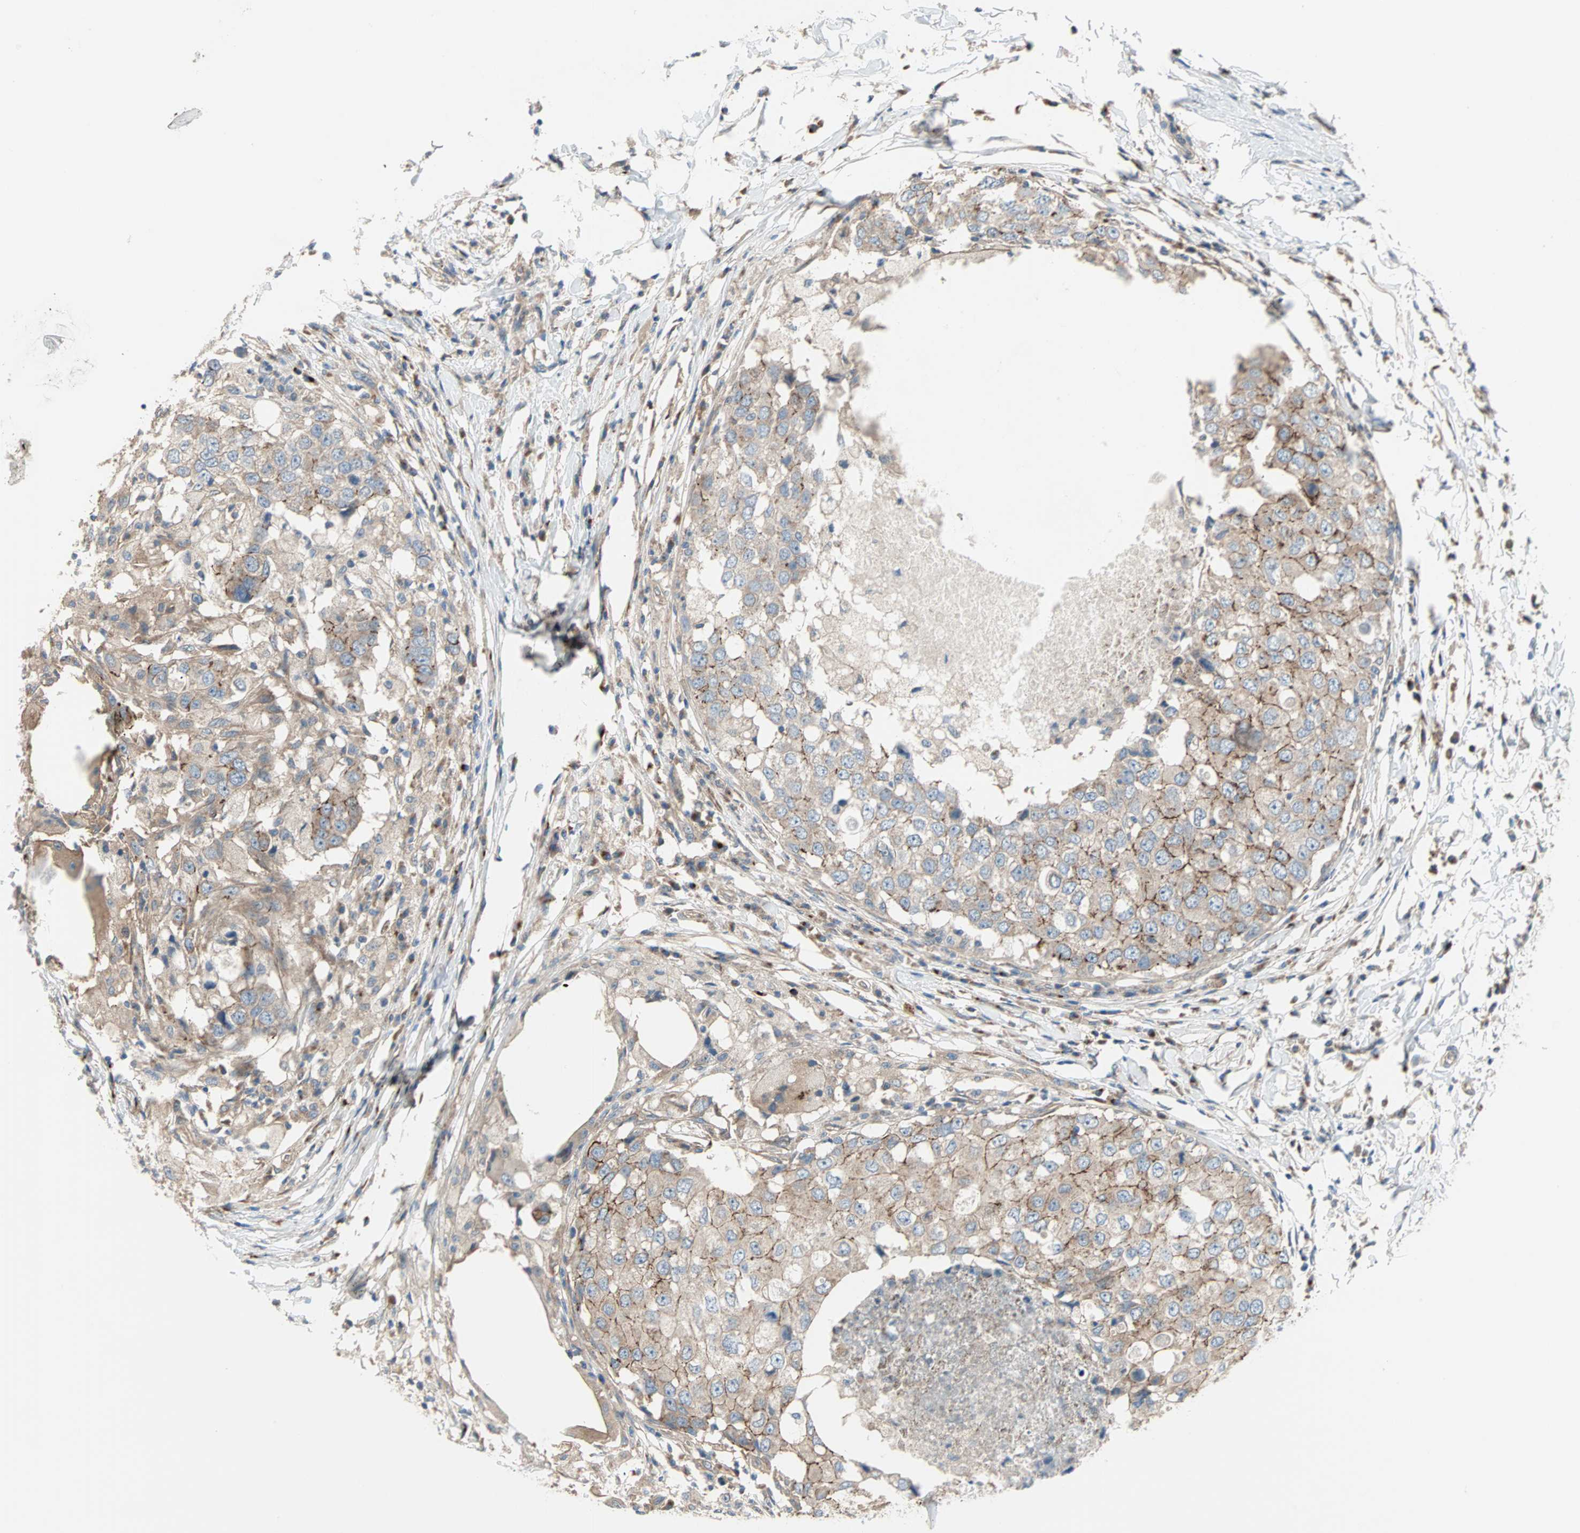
{"staining": {"intensity": "moderate", "quantity": "25%-75%", "location": "cytoplasmic/membranous"}, "tissue": "breast cancer", "cell_type": "Tumor cells", "image_type": "cancer", "snomed": [{"axis": "morphology", "description": "Duct carcinoma"}, {"axis": "topography", "description": "Breast"}], "caption": "Immunohistochemistry (IHC) histopathology image of neoplastic tissue: human breast cancer stained using immunohistochemistry reveals medium levels of moderate protein expression localized specifically in the cytoplasmic/membranous of tumor cells, appearing as a cytoplasmic/membranous brown color.", "gene": "PDE8A", "patient": {"sex": "female", "age": 27}}